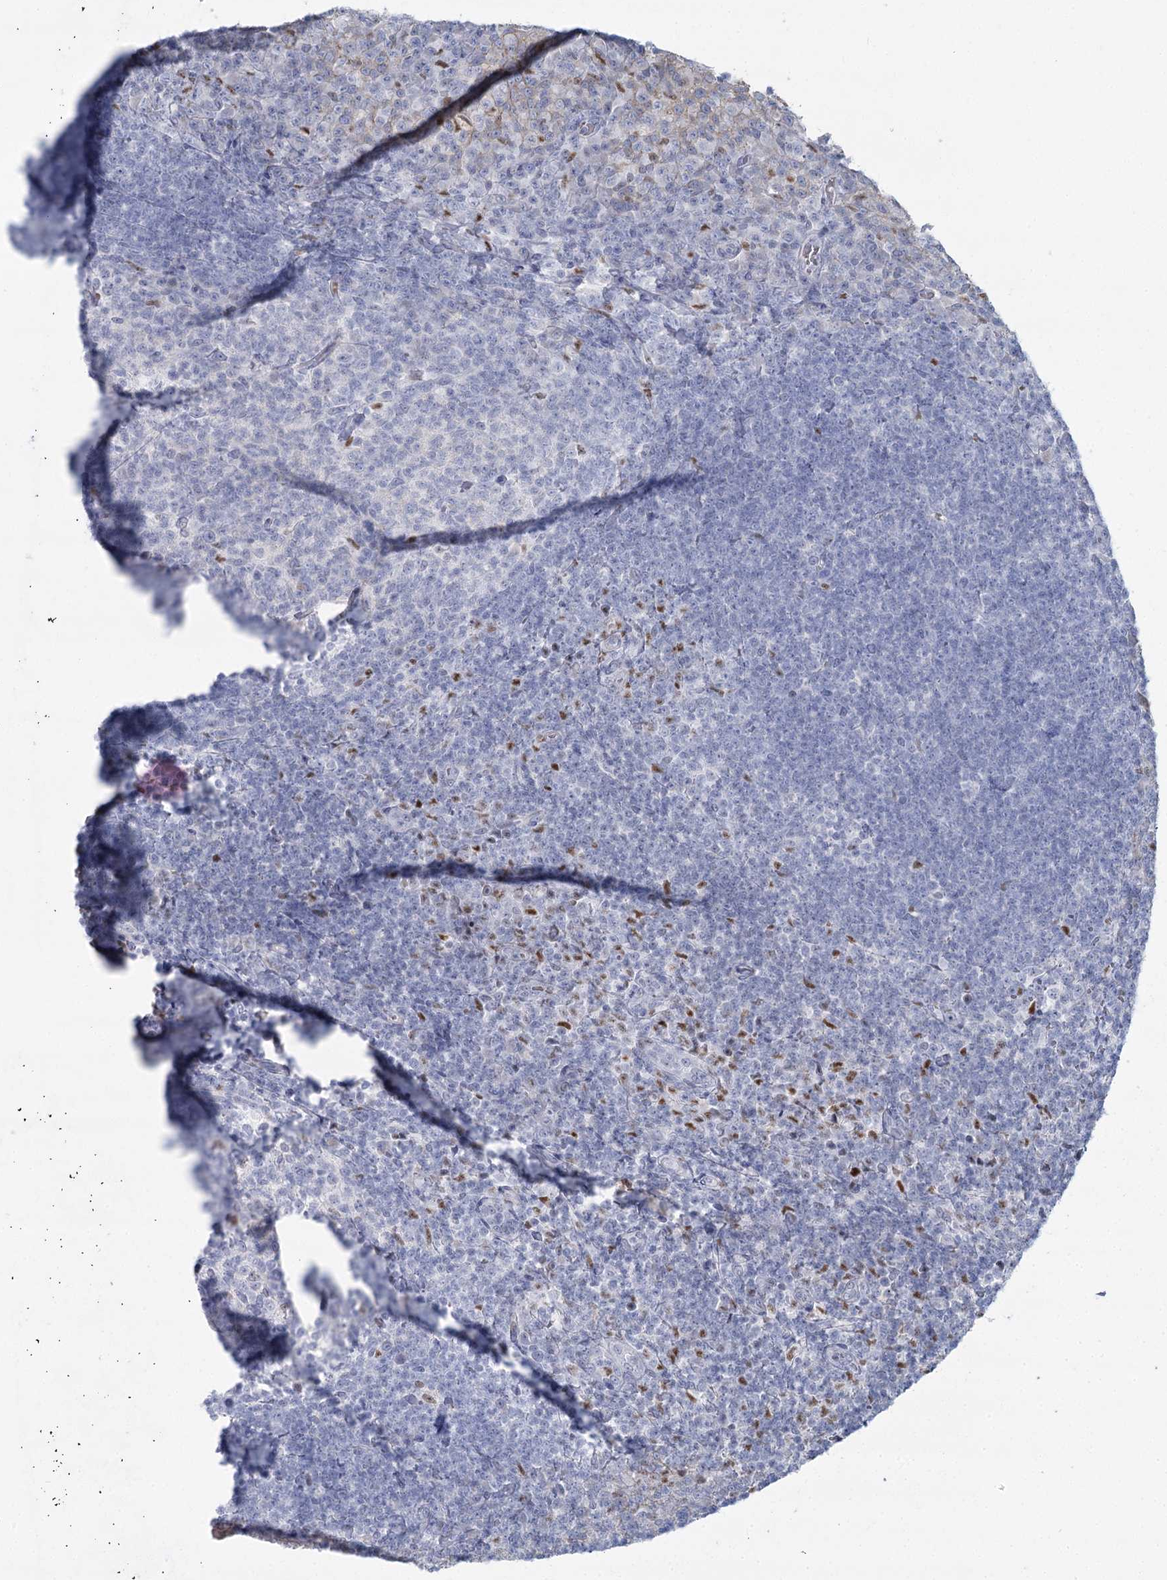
{"staining": {"intensity": "negative", "quantity": "none", "location": "none"}, "tissue": "tonsil", "cell_type": "Germinal center cells", "image_type": "normal", "snomed": [{"axis": "morphology", "description": "Normal tissue, NOS"}, {"axis": "topography", "description": "Tonsil"}], "caption": "A micrograph of human tonsil is negative for staining in germinal center cells. (DAB immunohistochemistry, high magnification).", "gene": "IGSF3", "patient": {"sex": "female", "age": 10}}